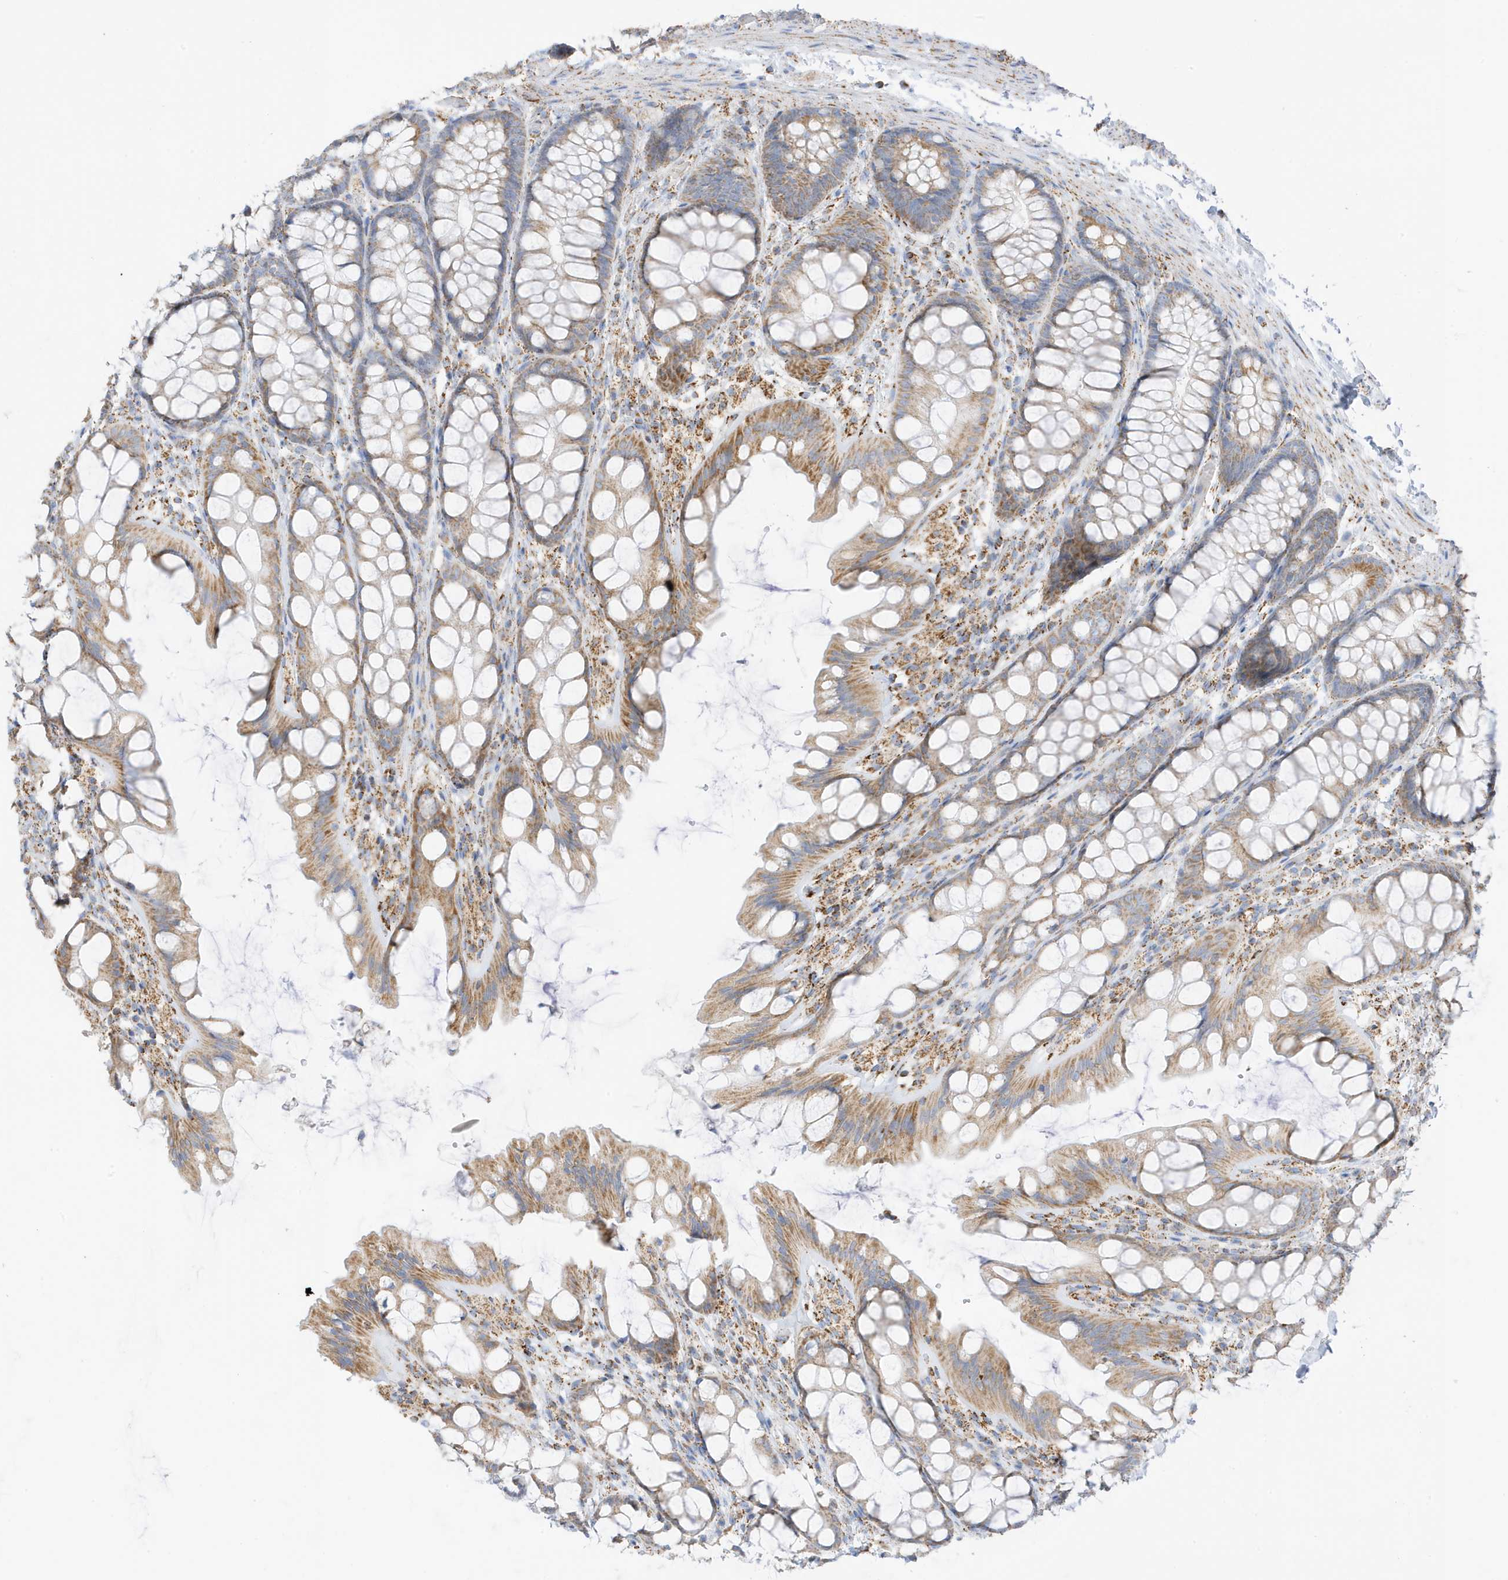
{"staining": {"intensity": "weak", "quantity": ">75%", "location": "cytoplasmic/membranous"}, "tissue": "colon", "cell_type": "Endothelial cells", "image_type": "normal", "snomed": [{"axis": "morphology", "description": "Normal tissue, NOS"}, {"axis": "topography", "description": "Colon"}], "caption": "Immunohistochemistry (DAB) staining of normal human colon demonstrates weak cytoplasmic/membranous protein staining in about >75% of endothelial cells.", "gene": "CAPN13", "patient": {"sex": "male", "age": 47}}